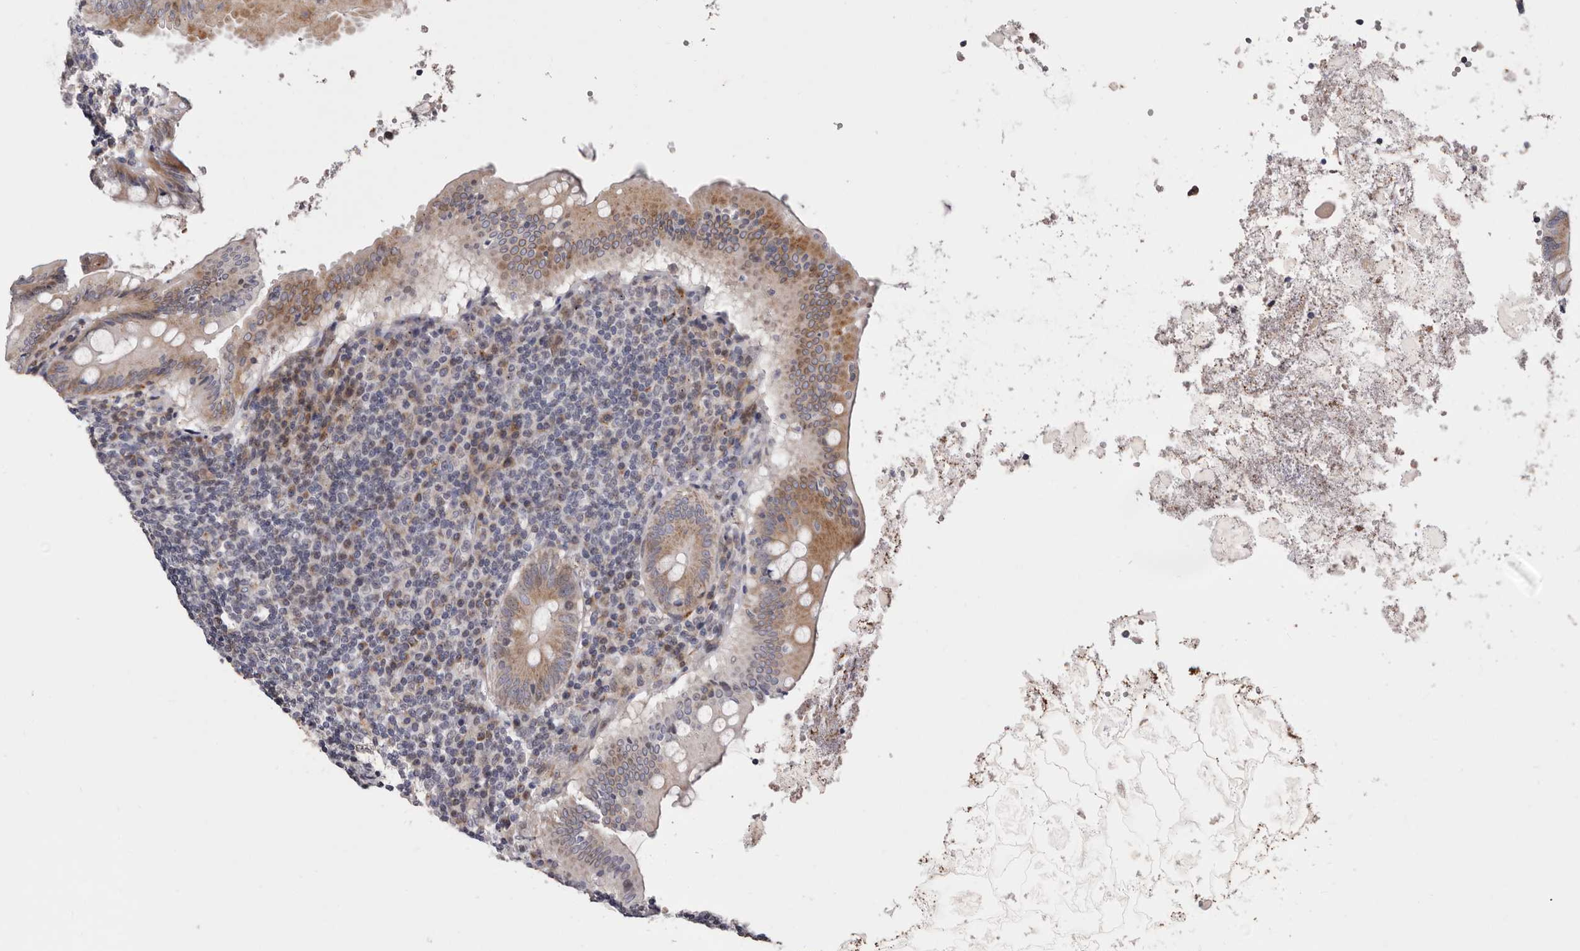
{"staining": {"intensity": "moderate", "quantity": ">75%", "location": "cytoplasmic/membranous"}, "tissue": "appendix", "cell_type": "Glandular cells", "image_type": "normal", "snomed": [{"axis": "morphology", "description": "Normal tissue, NOS"}, {"axis": "topography", "description": "Appendix"}], "caption": "About >75% of glandular cells in unremarkable appendix demonstrate moderate cytoplasmic/membranous protein staining as visualized by brown immunohistochemical staining.", "gene": "TIMM17B", "patient": {"sex": "female", "age": 54}}